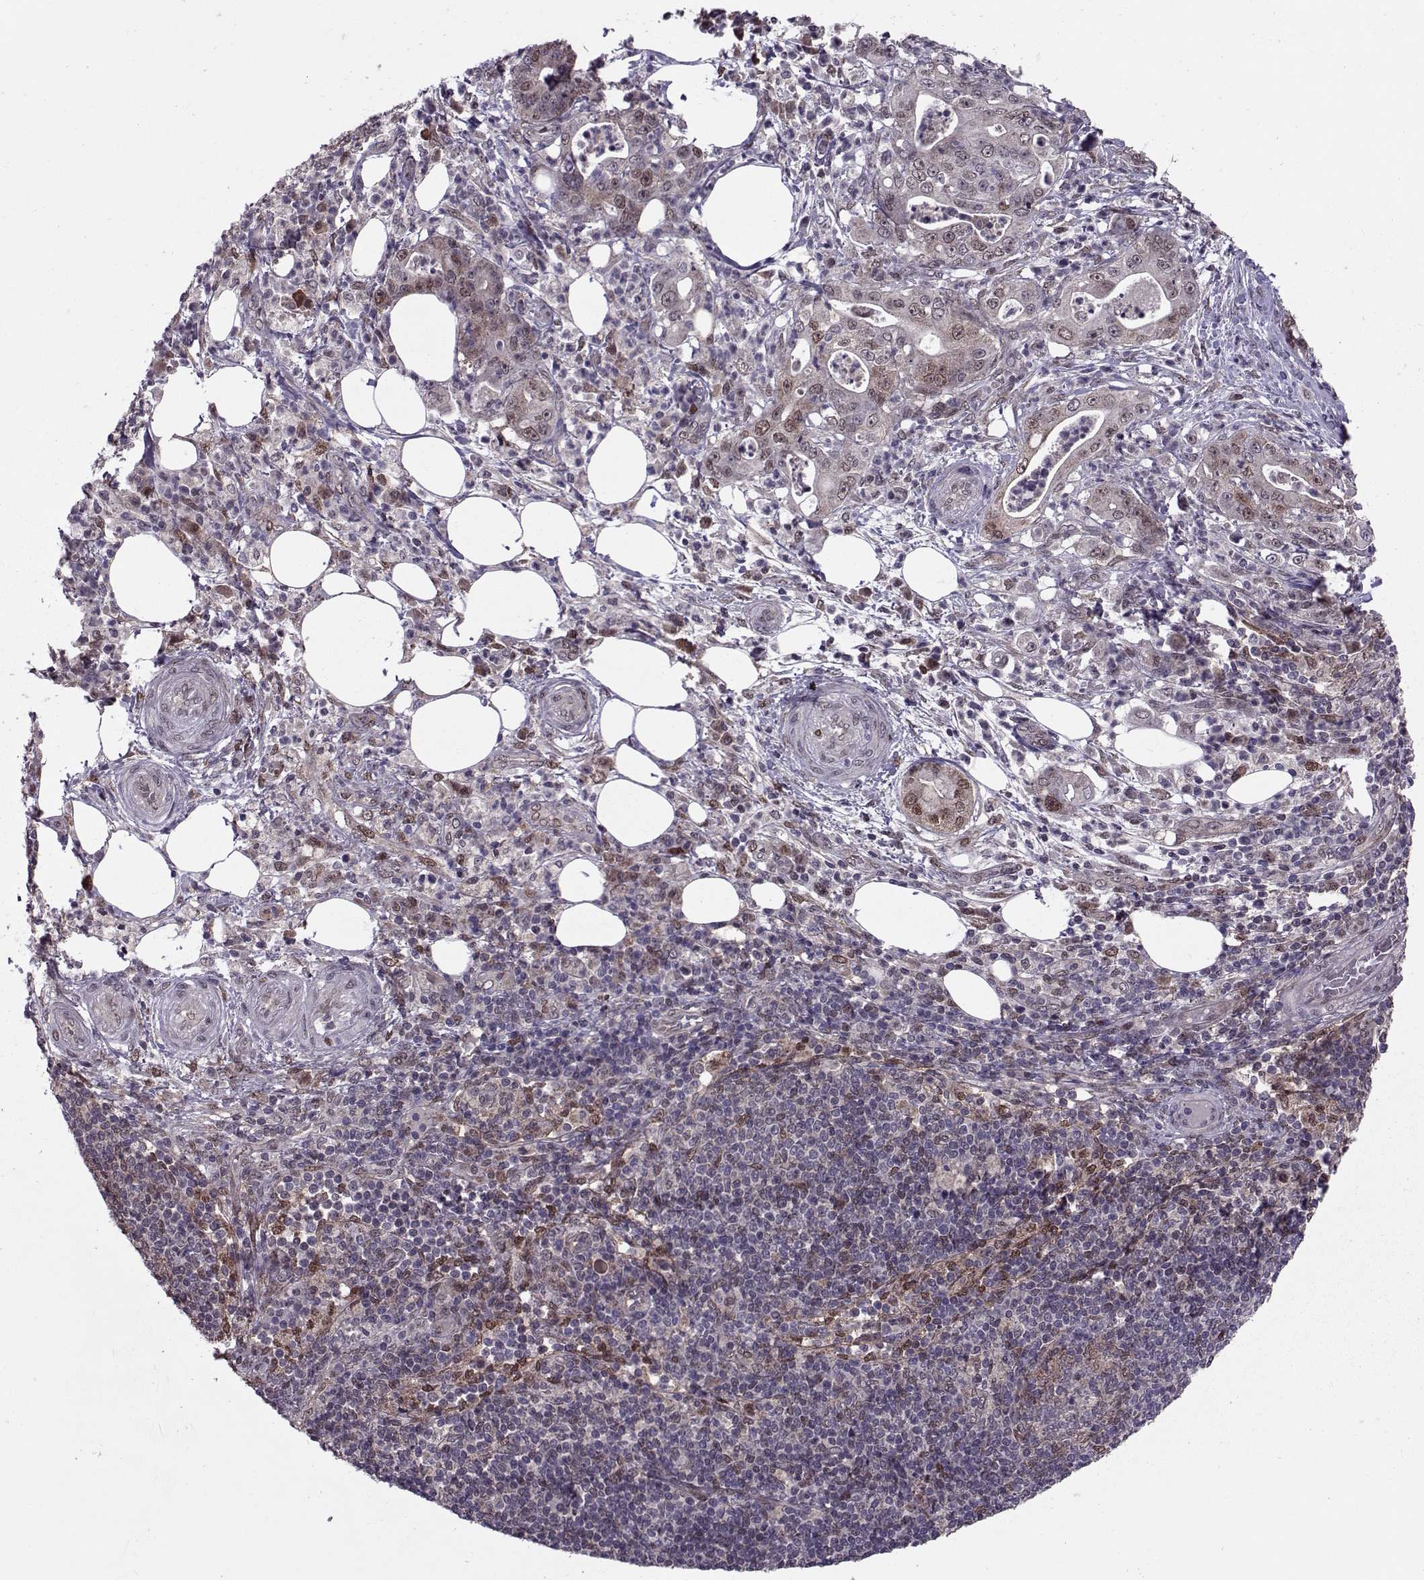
{"staining": {"intensity": "weak", "quantity": "25%-75%", "location": "cytoplasmic/membranous,nuclear"}, "tissue": "pancreatic cancer", "cell_type": "Tumor cells", "image_type": "cancer", "snomed": [{"axis": "morphology", "description": "Adenocarcinoma, NOS"}, {"axis": "topography", "description": "Pancreas"}], "caption": "DAB immunohistochemical staining of pancreatic cancer (adenocarcinoma) exhibits weak cytoplasmic/membranous and nuclear protein expression in approximately 25%-75% of tumor cells. The protein of interest is stained brown, and the nuclei are stained in blue (DAB (3,3'-diaminobenzidine) IHC with brightfield microscopy, high magnification).", "gene": "CDK4", "patient": {"sex": "male", "age": 71}}